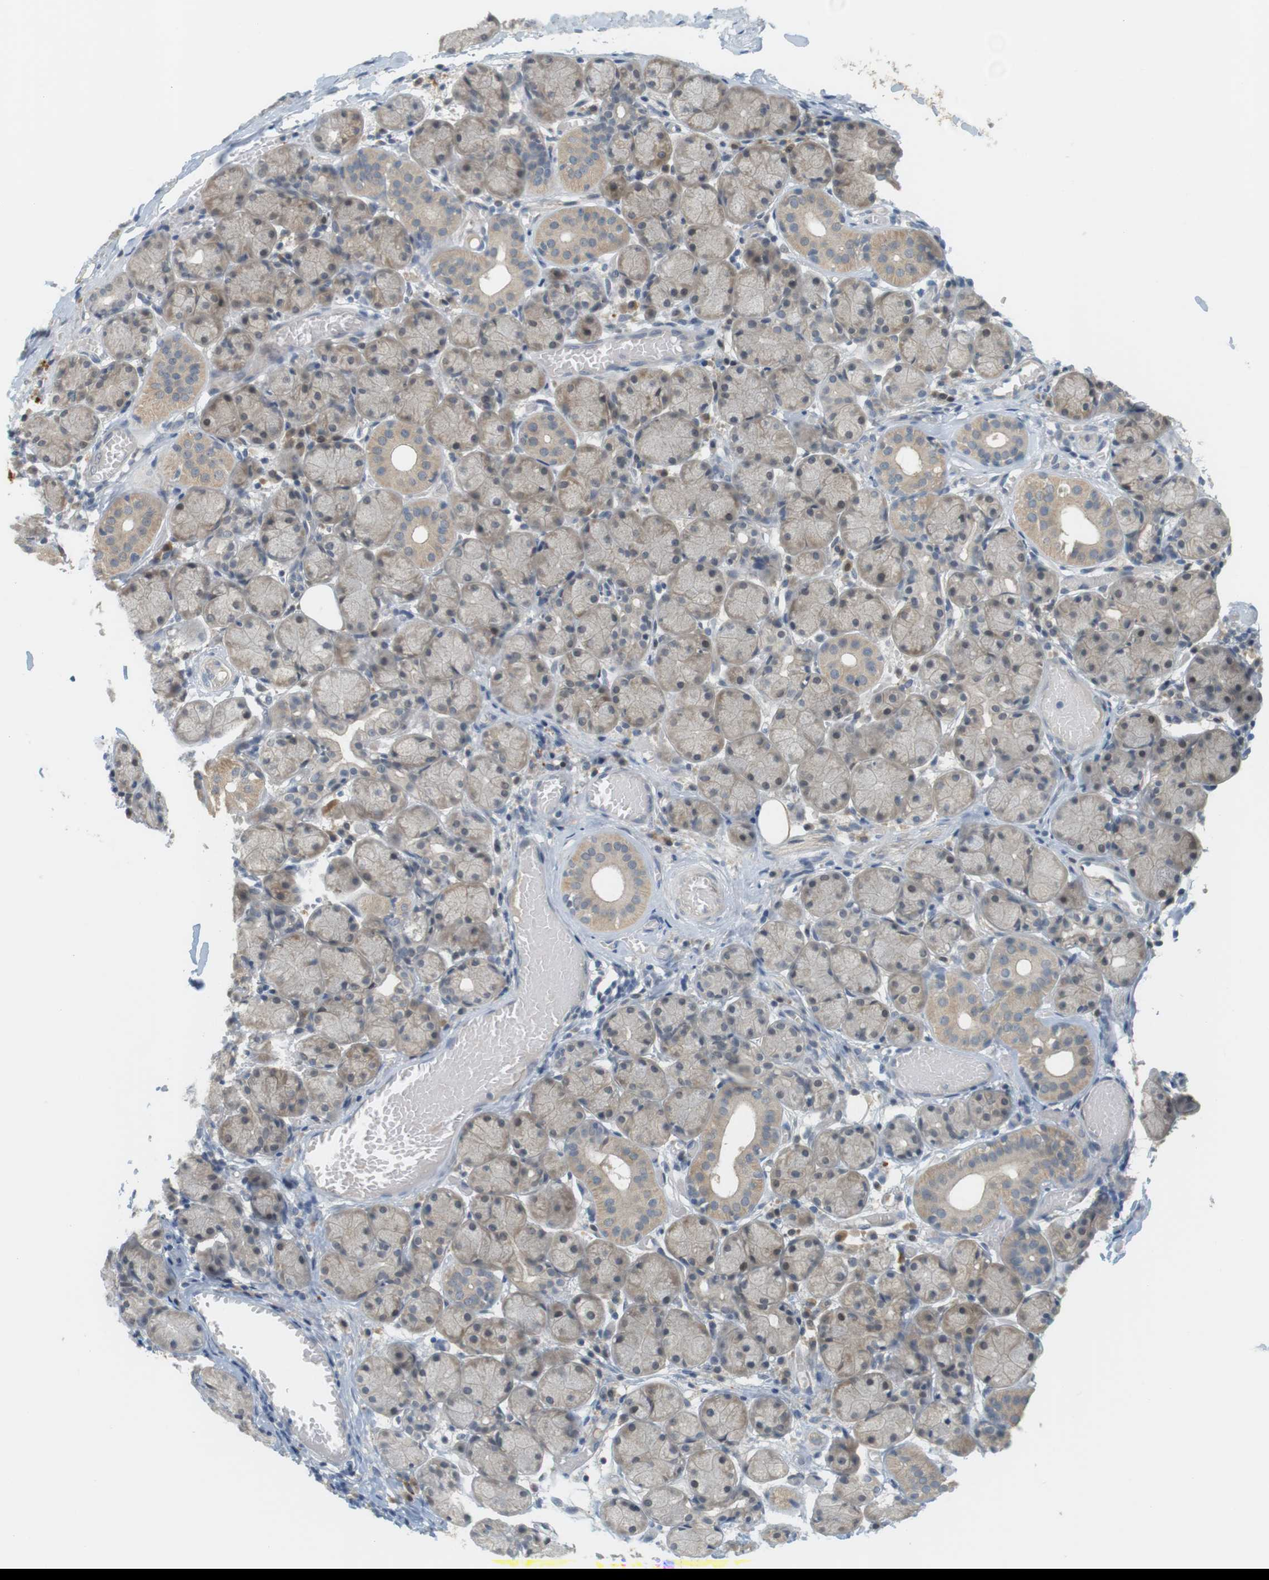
{"staining": {"intensity": "weak", "quantity": ">75%", "location": "cytoplasmic/membranous,nuclear"}, "tissue": "salivary gland", "cell_type": "Glandular cells", "image_type": "normal", "snomed": [{"axis": "morphology", "description": "Normal tissue, NOS"}, {"axis": "topography", "description": "Salivary gland"}], "caption": "IHC of unremarkable salivary gland displays low levels of weak cytoplasmic/membranous,nuclear positivity in about >75% of glandular cells.", "gene": "CREB3L2", "patient": {"sex": "female", "age": 24}}